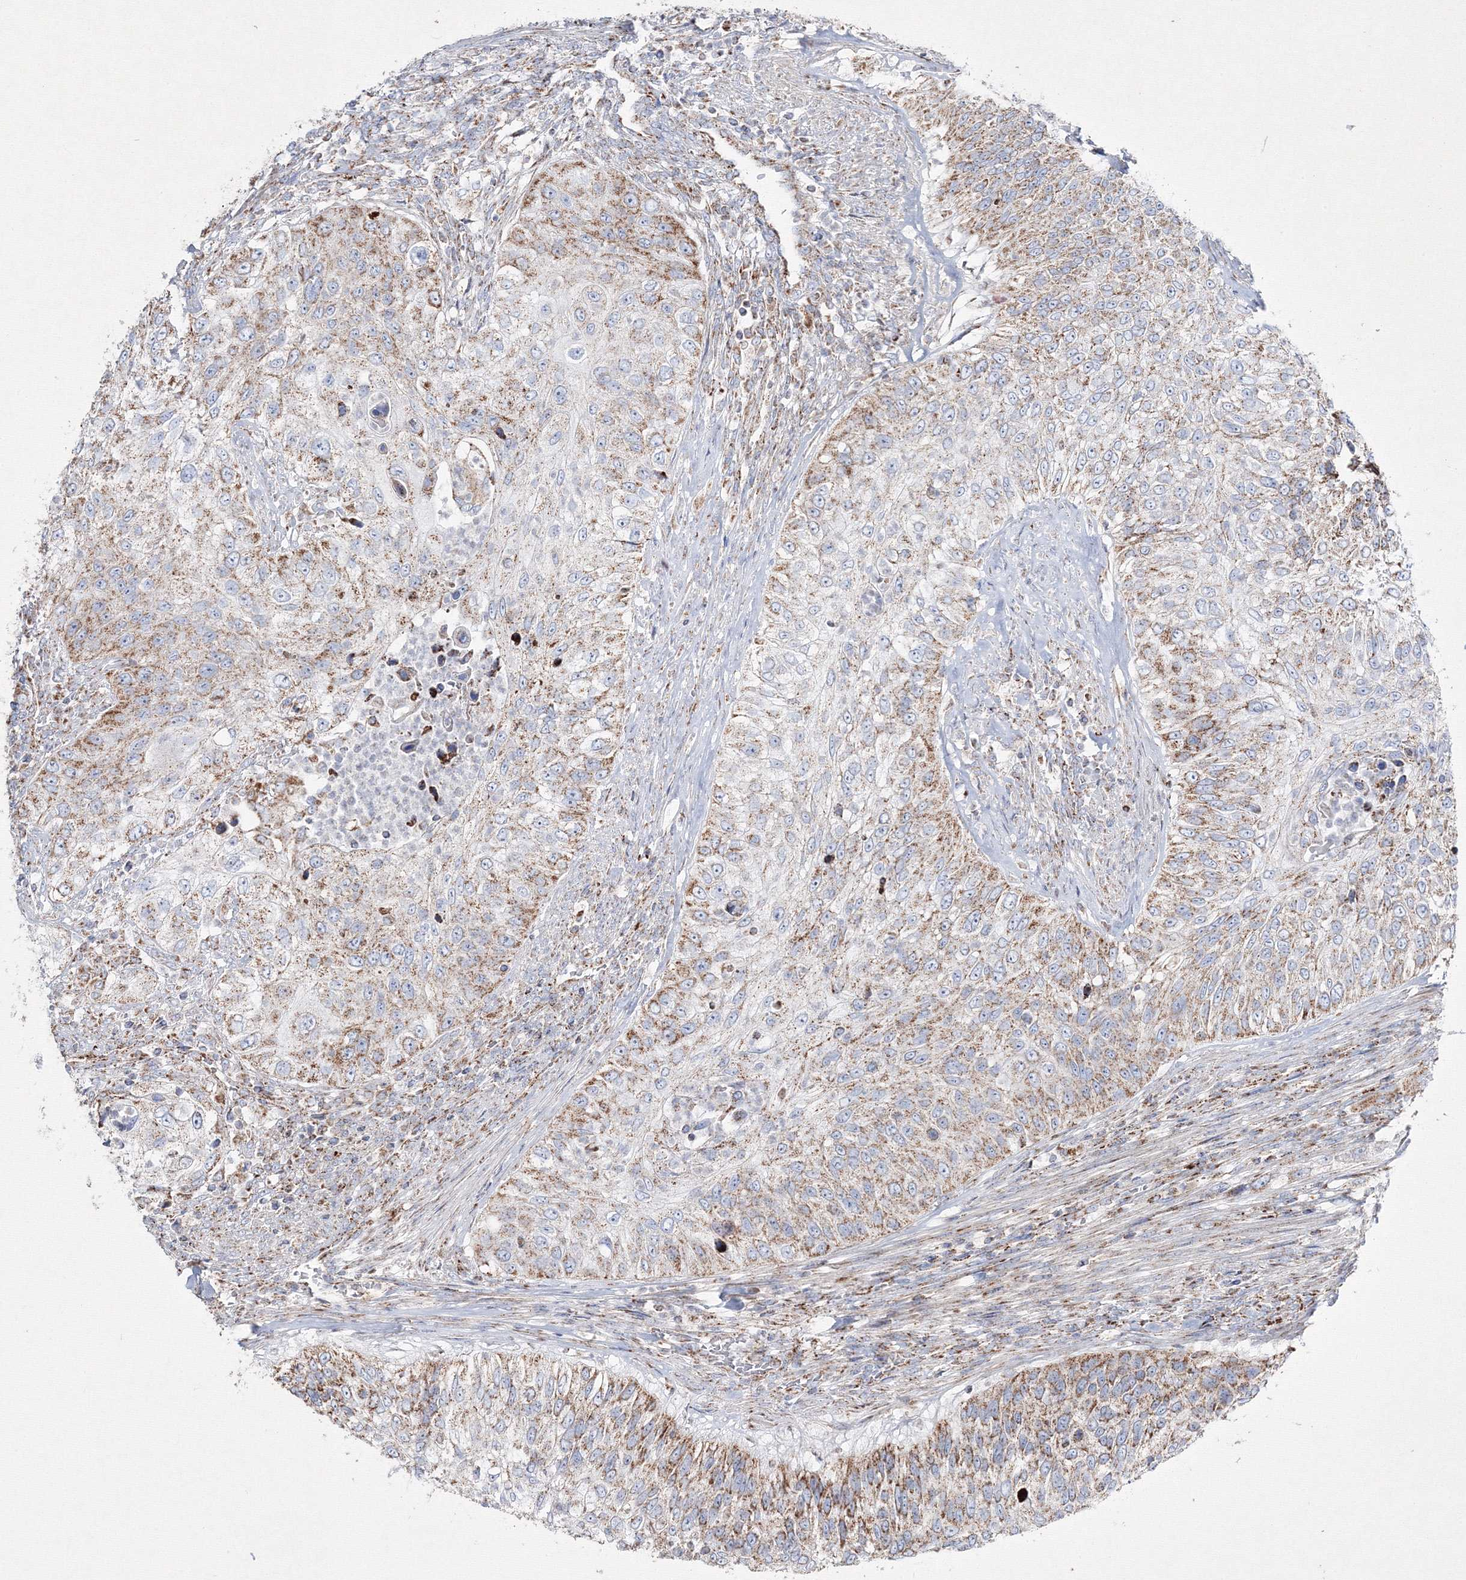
{"staining": {"intensity": "moderate", "quantity": "25%-75%", "location": "cytoplasmic/membranous"}, "tissue": "urothelial cancer", "cell_type": "Tumor cells", "image_type": "cancer", "snomed": [{"axis": "morphology", "description": "Urothelial carcinoma, High grade"}, {"axis": "topography", "description": "Urinary bladder"}], "caption": "A brown stain shows moderate cytoplasmic/membranous expression of a protein in urothelial cancer tumor cells.", "gene": "IGSF9", "patient": {"sex": "female", "age": 60}}